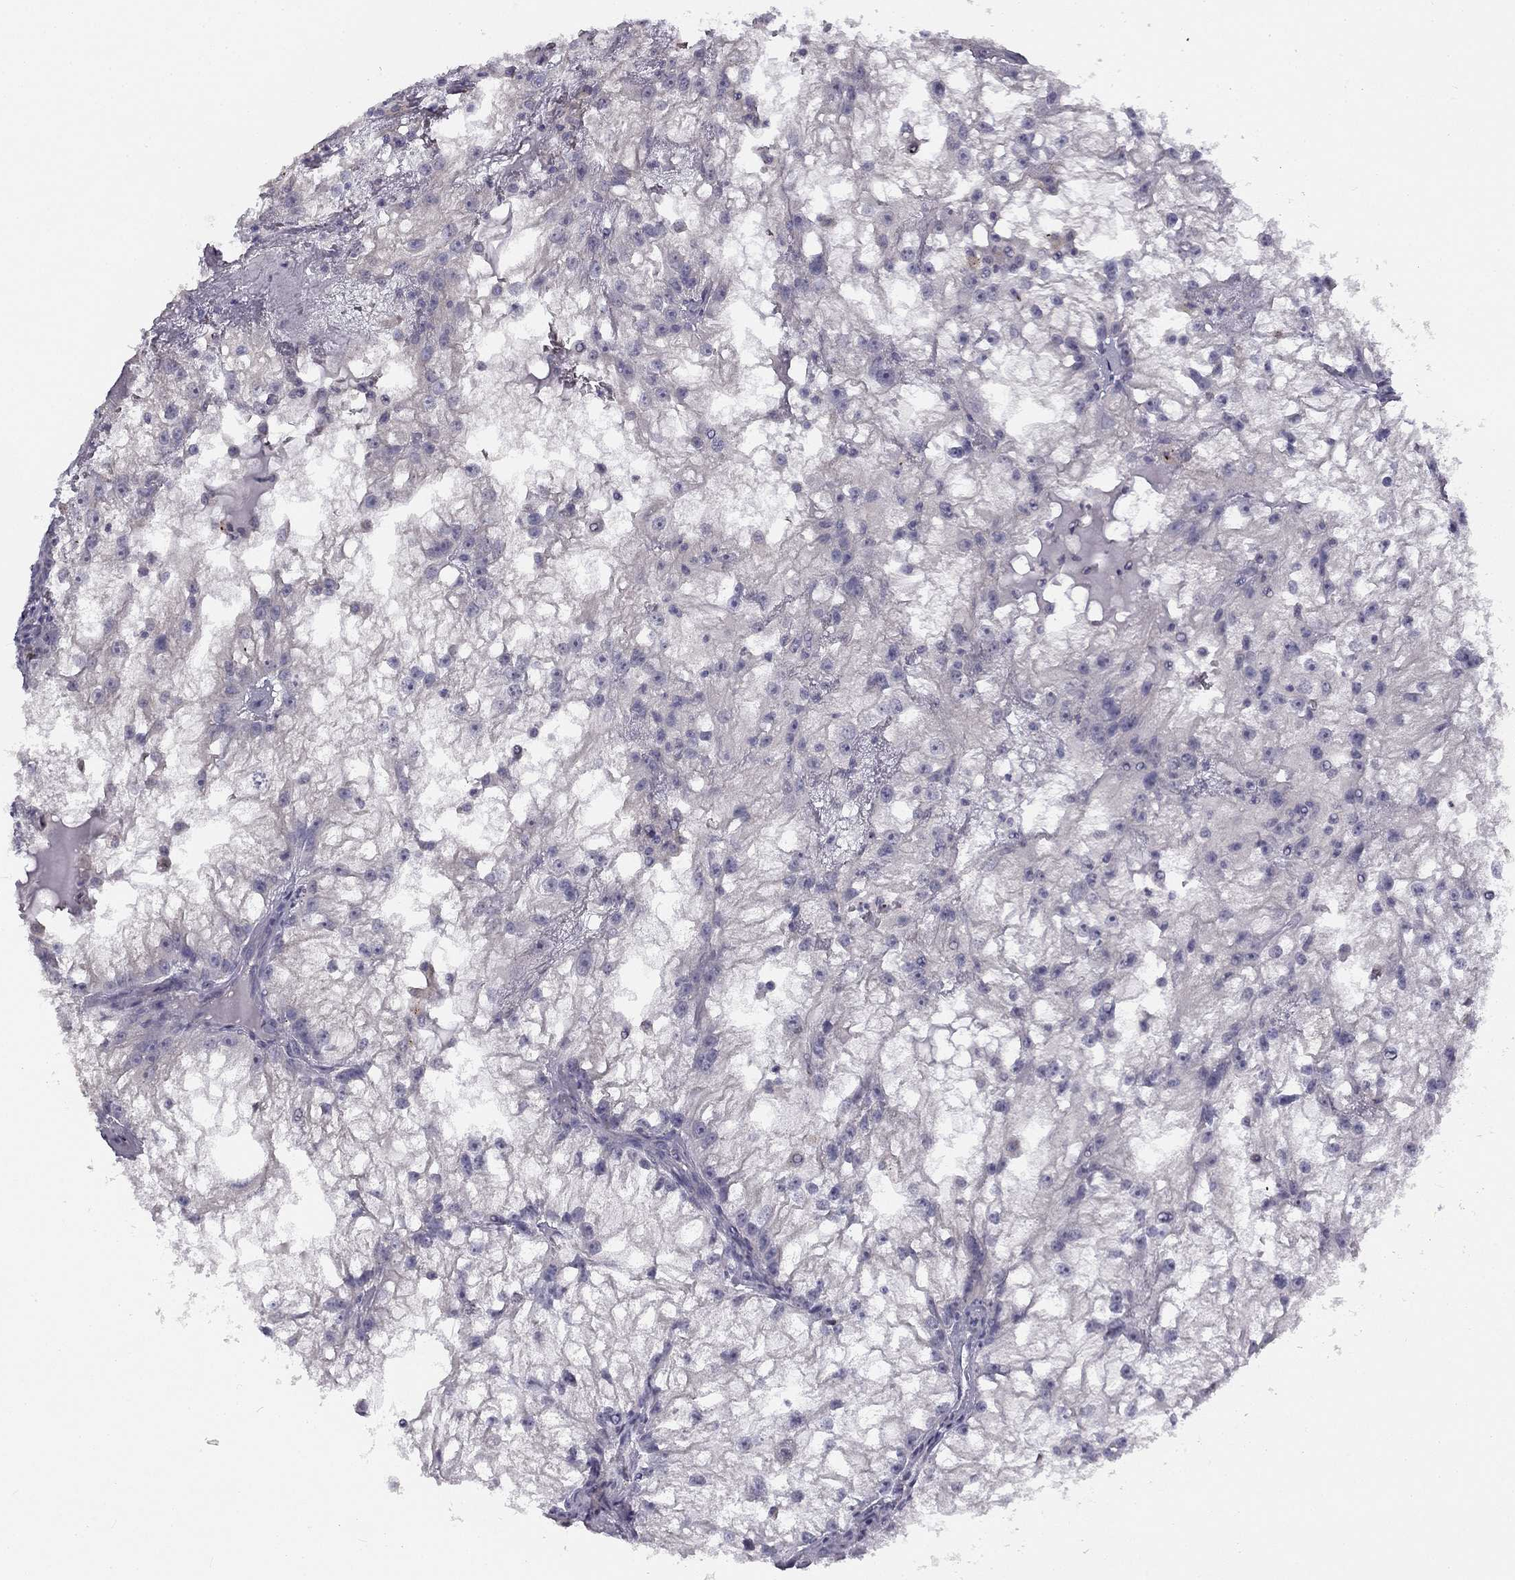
{"staining": {"intensity": "negative", "quantity": "none", "location": "none"}, "tissue": "renal cancer", "cell_type": "Tumor cells", "image_type": "cancer", "snomed": [{"axis": "morphology", "description": "Adenocarcinoma, NOS"}, {"axis": "topography", "description": "Kidney"}], "caption": "A micrograph of renal adenocarcinoma stained for a protein displays no brown staining in tumor cells. (IHC, brightfield microscopy, high magnification).", "gene": "CNR1", "patient": {"sex": "male", "age": 59}}